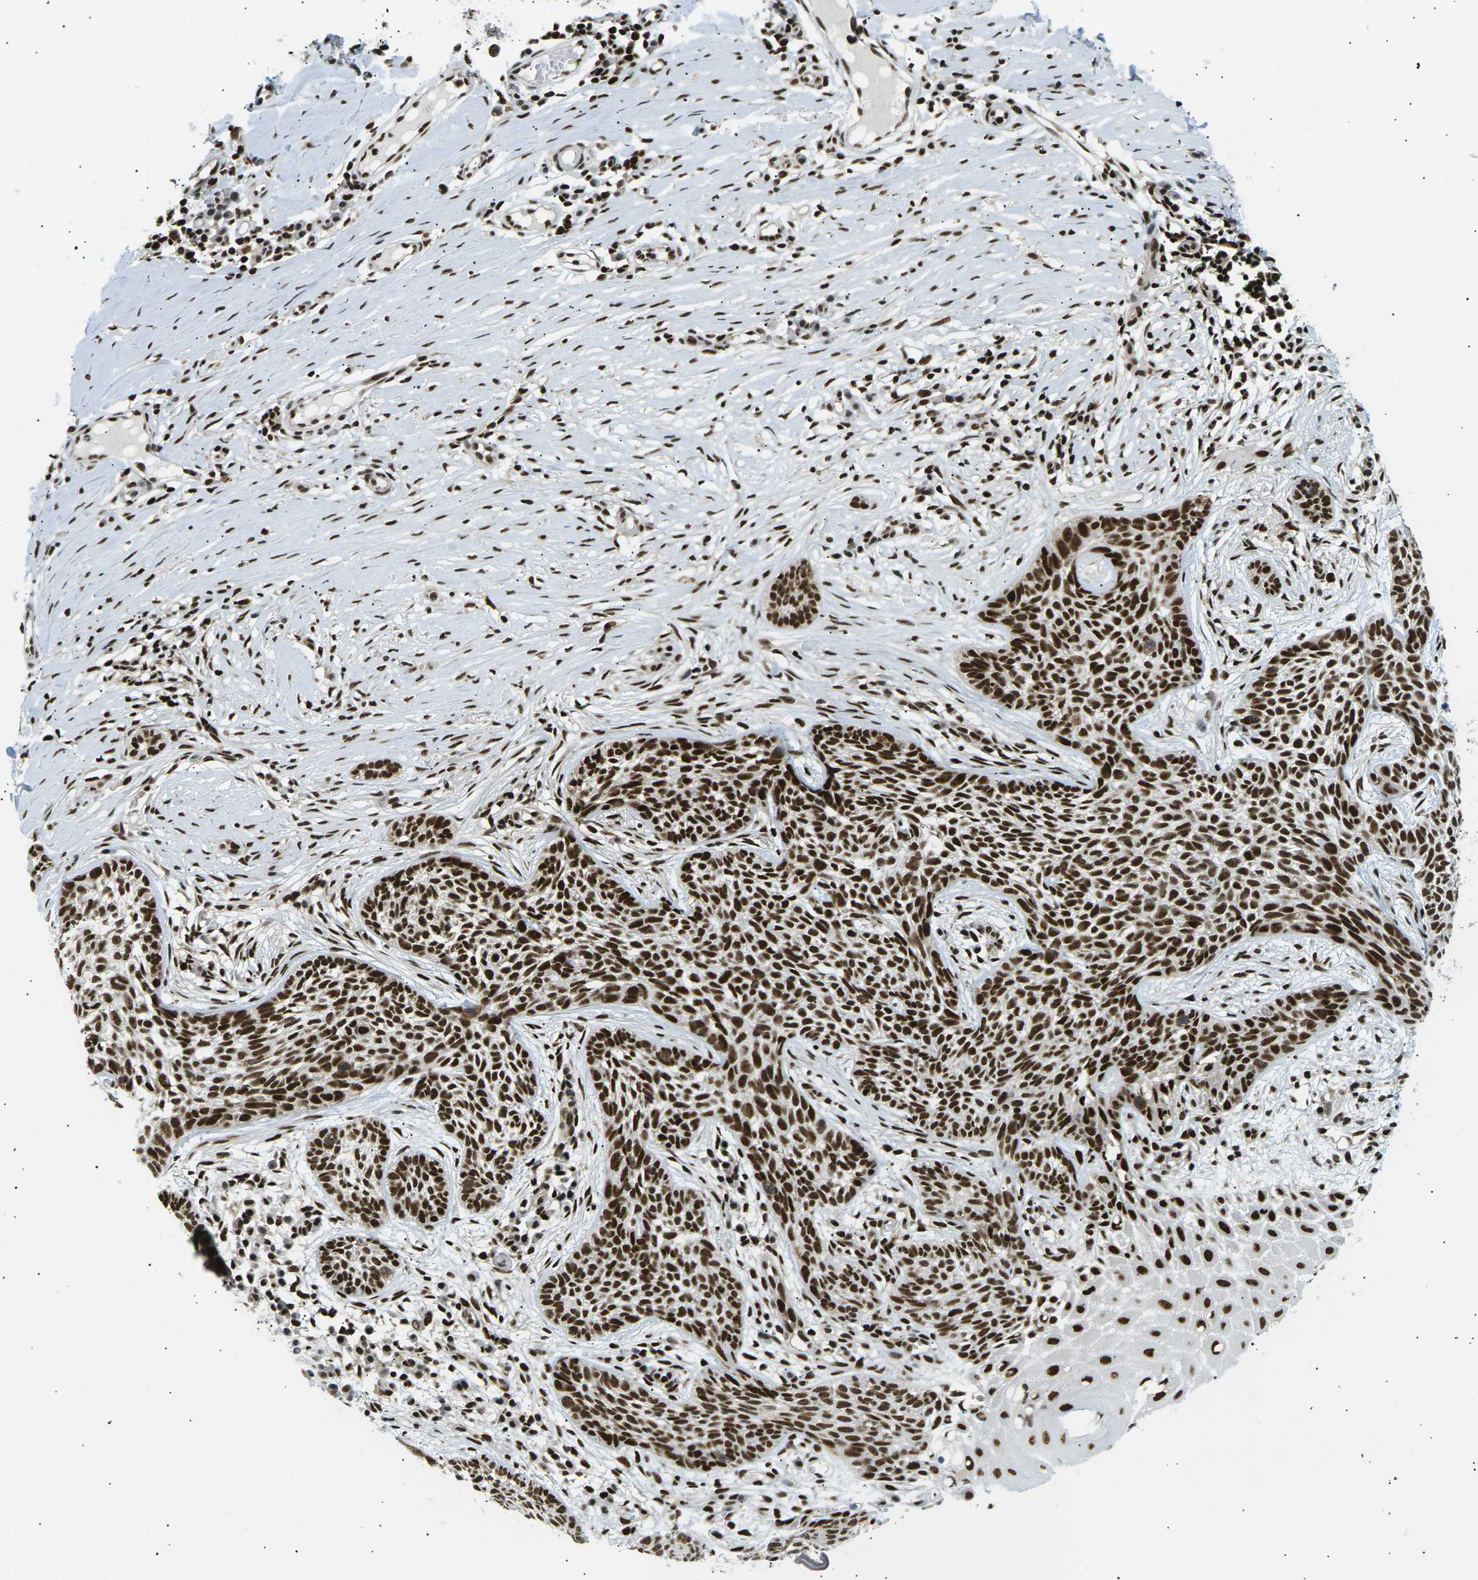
{"staining": {"intensity": "strong", "quantity": ">75%", "location": "nuclear"}, "tissue": "skin cancer", "cell_type": "Tumor cells", "image_type": "cancer", "snomed": [{"axis": "morphology", "description": "Basal cell carcinoma"}, {"axis": "topography", "description": "Skin"}], "caption": "The immunohistochemical stain shows strong nuclear staining in tumor cells of skin cancer tissue.", "gene": "RPA2", "patient": {"sex": "female", "age": 59}}